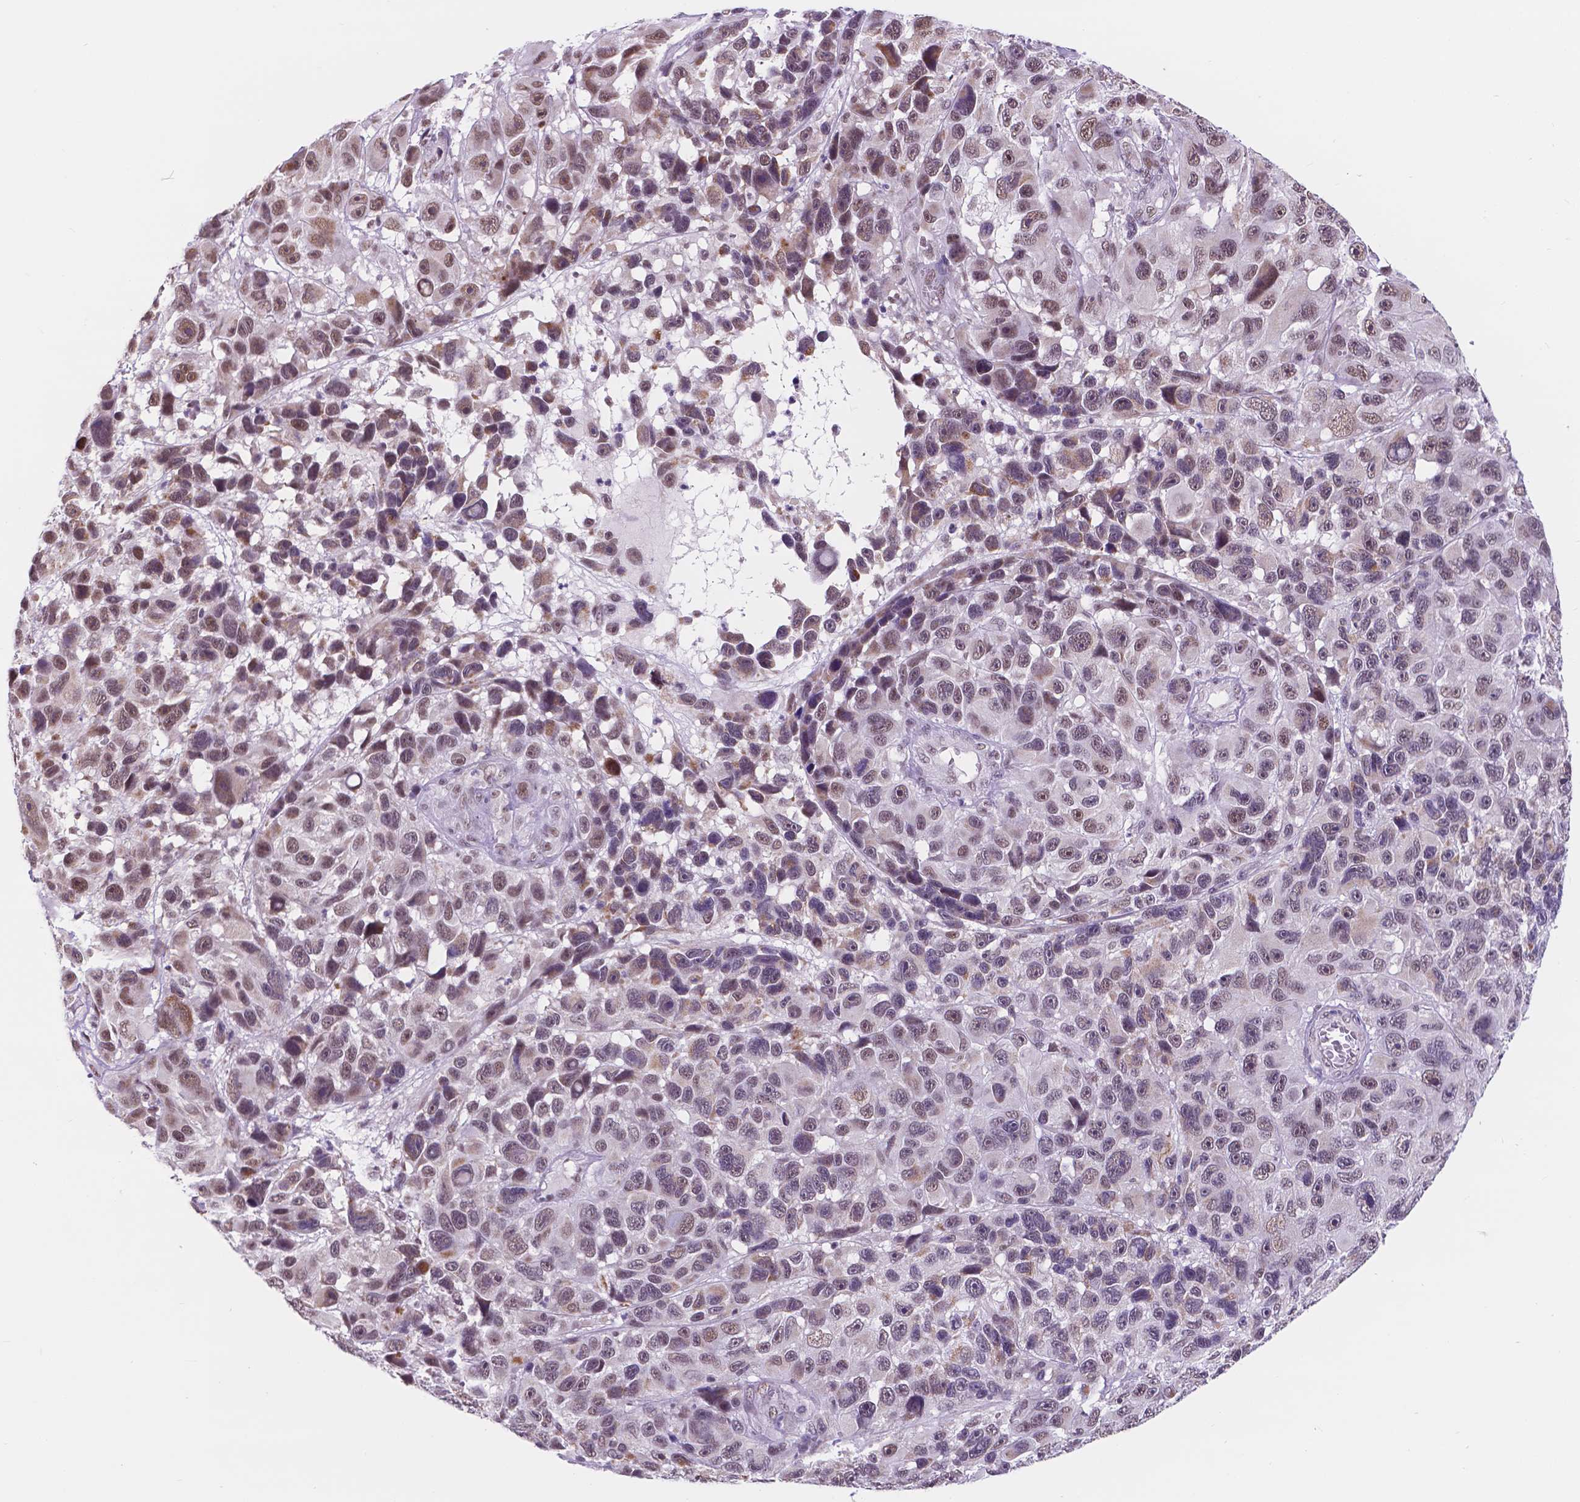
{"staining": {"intensity": "moderate", "quantity": "25%-75%", "location": "nuclear"}, "tissue": "melanoma", "cell_type": "Tumor cells", "image_type": "cancer", "snomed": [{"axis": "morphology", "description": "Malignant melanoma, NOS"}, {"axis": "topography", "description": "Skin"}], "caption": "Tumor cells show medium levels of moderate nuclear expression in about 25%-75% of cells in human melanoma.", "gene": "BCAS2", "patient": {"sex": "male", "age": 53}}